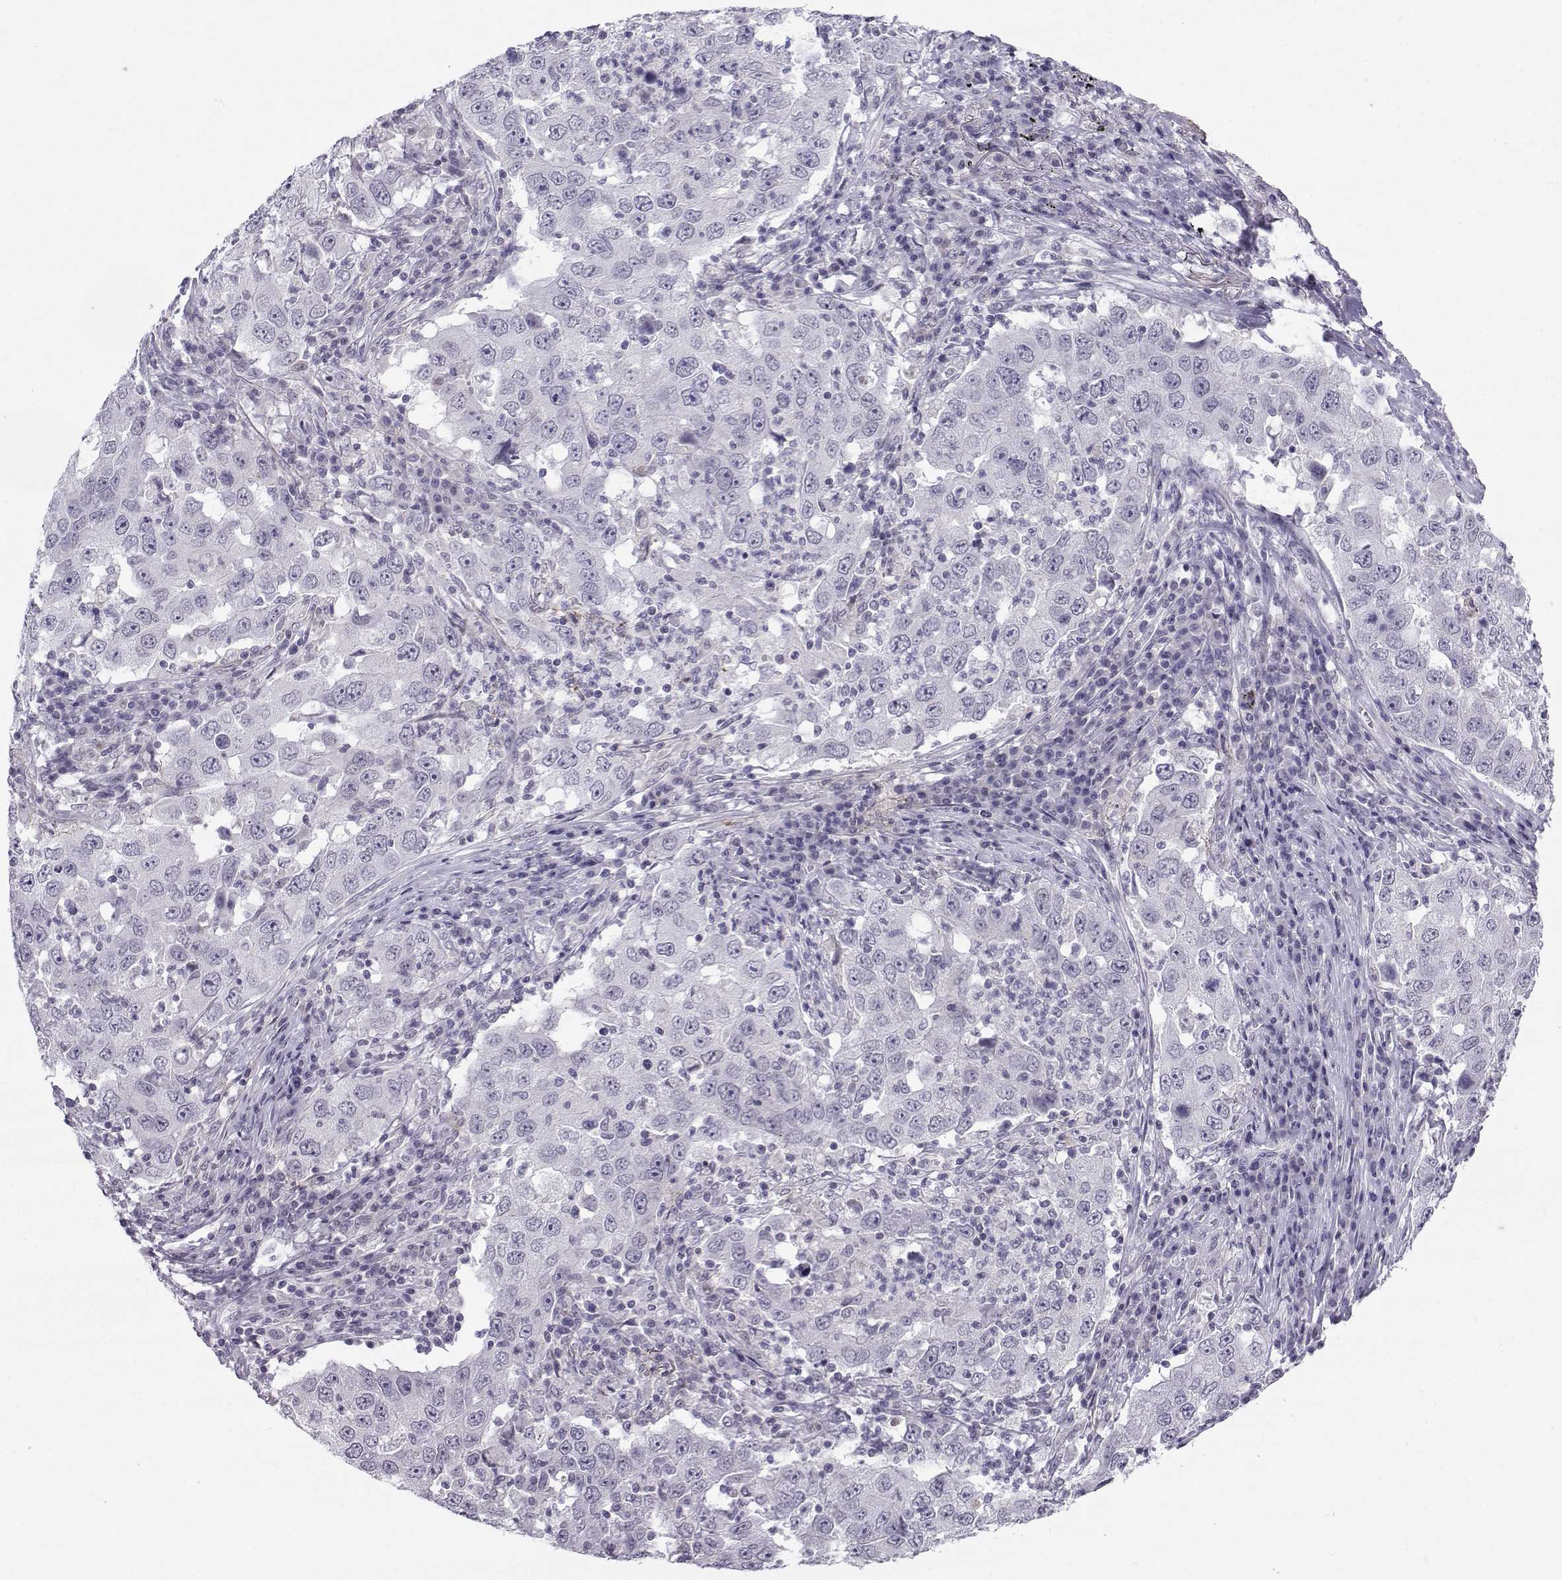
{"staining": {"intensity": "negative", "quantity": "none", "location": "none"}, "tissue": "lung cancer", "cell_type": "Tumor cells", "image_type": "cancer", "snomed": [{"axis": "morphology", "description": "Adenocarcinoma, NOS"}, {"axis": "topography", "description": "Lung"}], "caption": "There is no significant positivity in tumor cells of lung cancer.", "gene": "LHX1", "patient": {"sex": "male", "age": 73}}